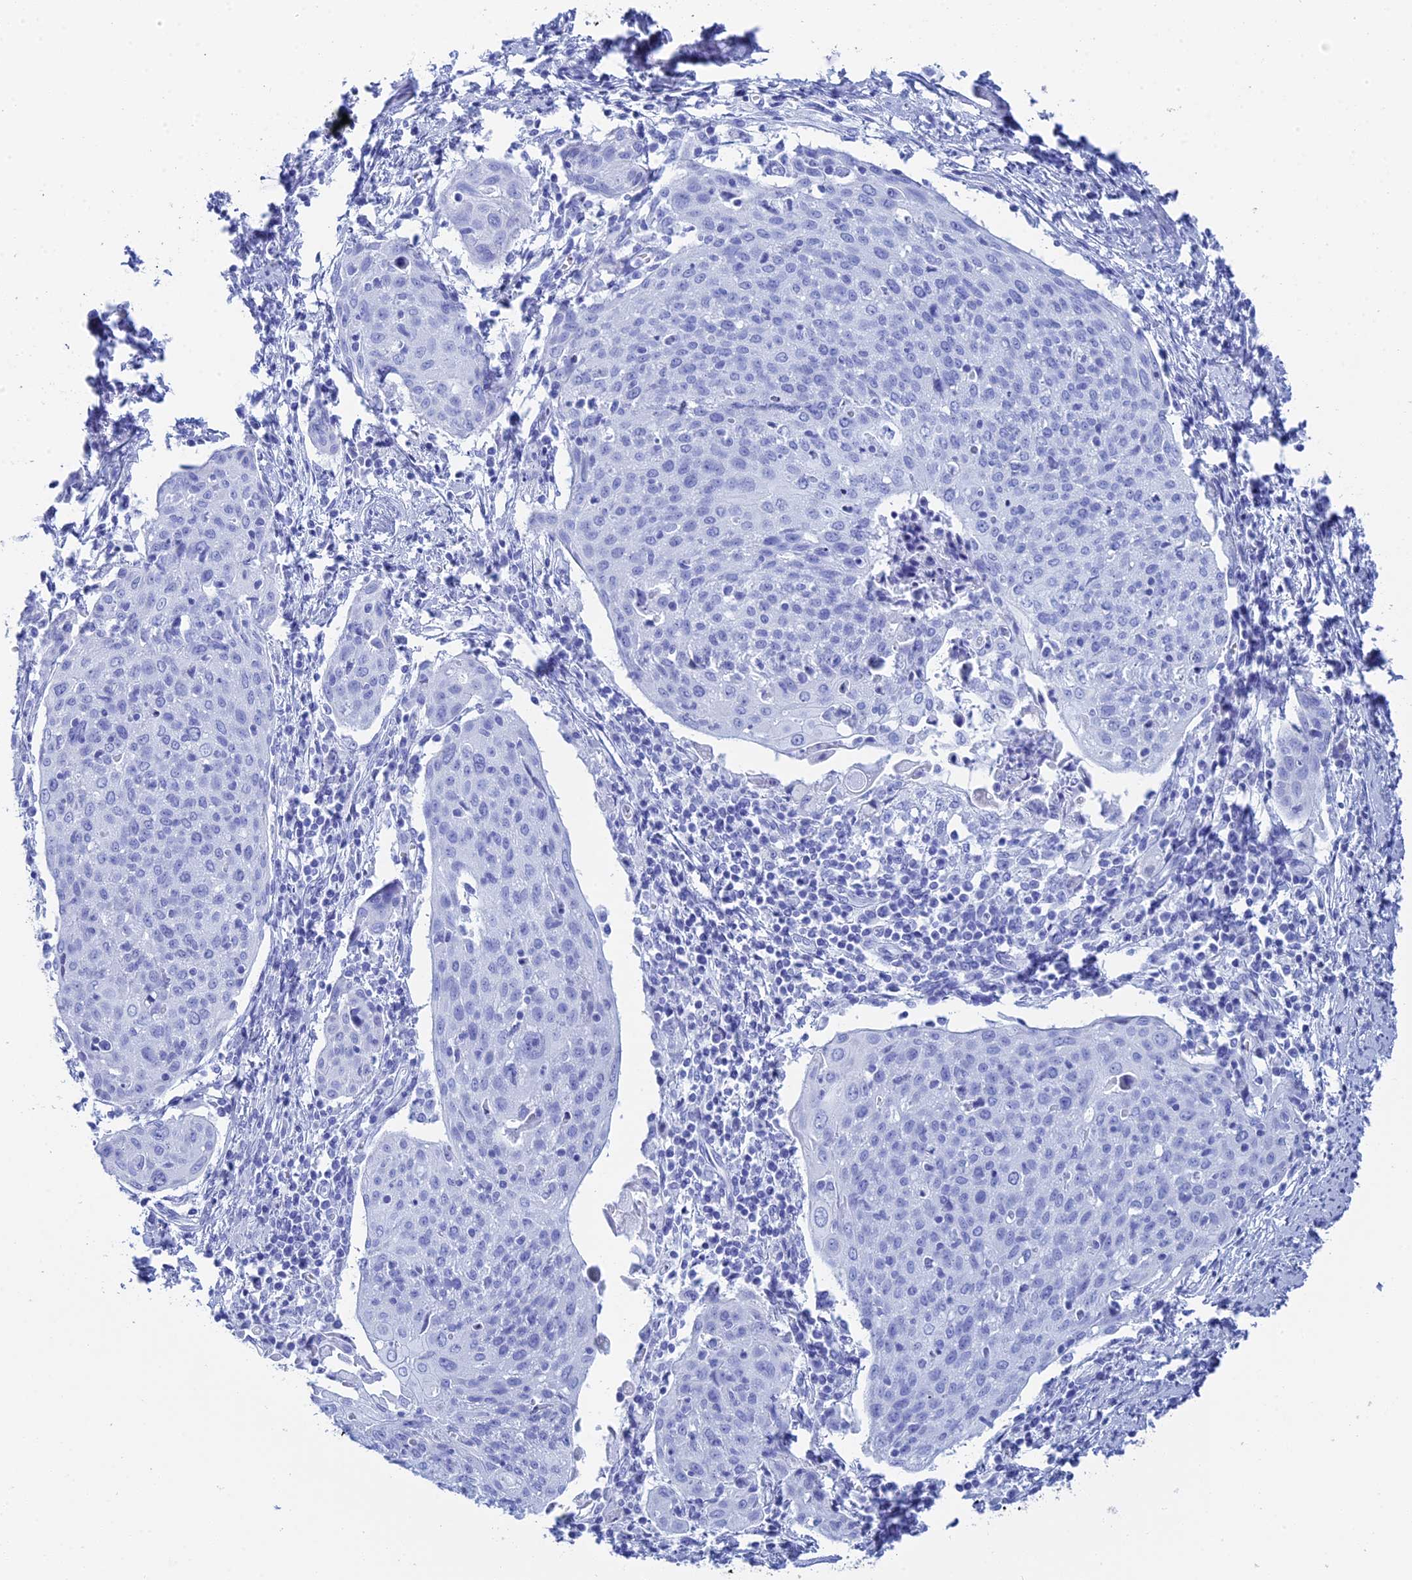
{"staining": {"intensity": "negative", "quantity": "none", "location": "none"}, "tissue": "cervical cancer", "cell_type": "Tumor cells", "image_type": "cancer", "snomed": [{"axis": "morphology", "description": "Squamous cell carcinoma, NOS"}, {"axis": "topography", "description": "Cervix"}], "caption": "High magnification brightfield microscopy of cervical squamous cell carcinoma stained with DAB (brown) and counterstained with hematoxylin (blue): tumor cells show no significant expression.", "gene": "TEX101", "patient": {"sex": "female", "age": 67}}